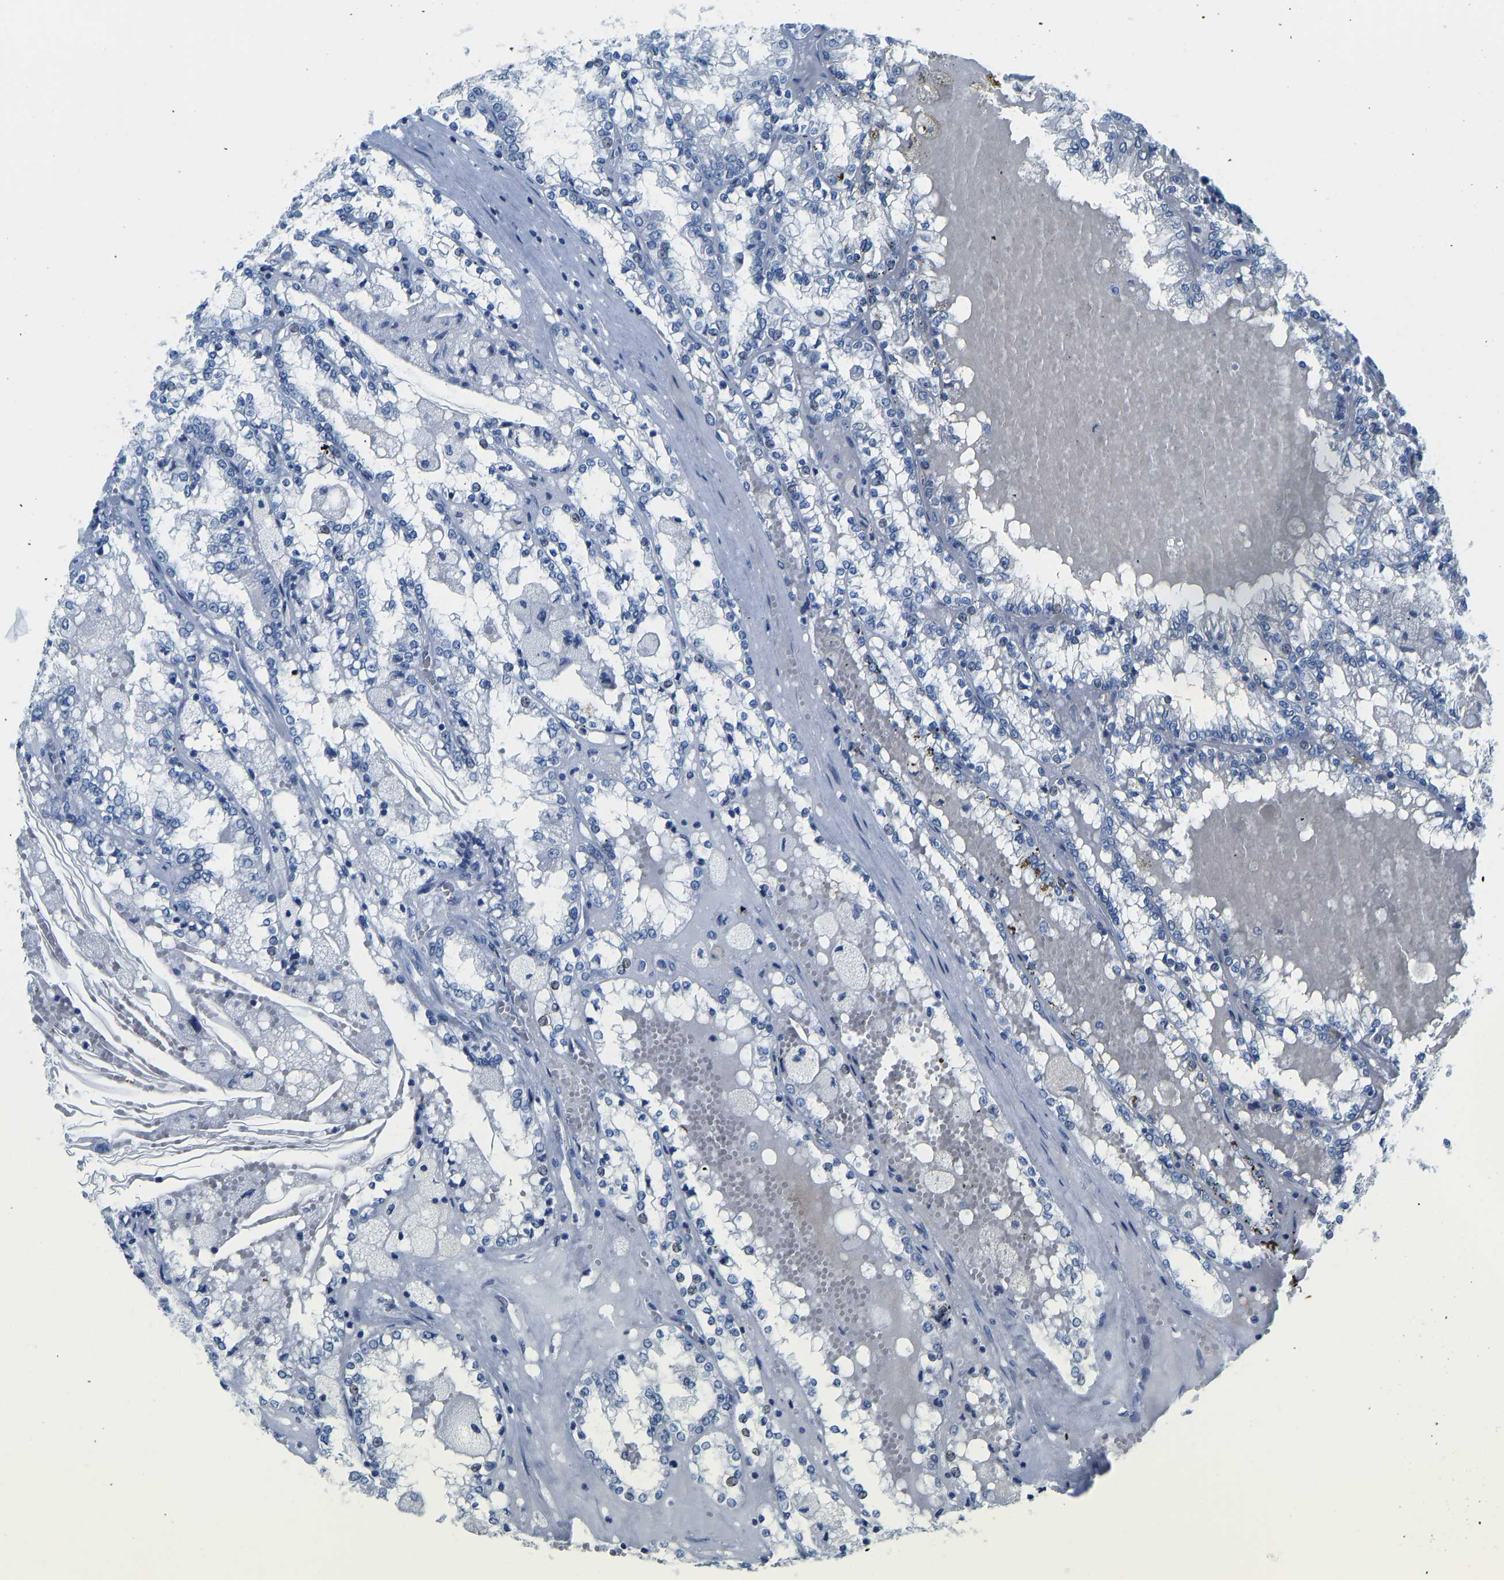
{"staining": {"intensity": "negative", "quantity": "none", "location": "none"}, "tissue": "renal cancer", "cell_type": "Tumor cells", "image_type": "cancer", "snomed": [{"axis": "morphology", "description": "Adenocarcinoma, NOS"}, {"axis": "topography", "description": "Kidney"}], "caption": "Tumor cells show no significant staining in adenocarcinoma (renal). Brightfield microscopy of IHC stained with DAB (brown) and hematoxylin (blue), captured at high magnification.", "gene": "SERPINB3", "patient": {"sex": "female", "age": 56}}